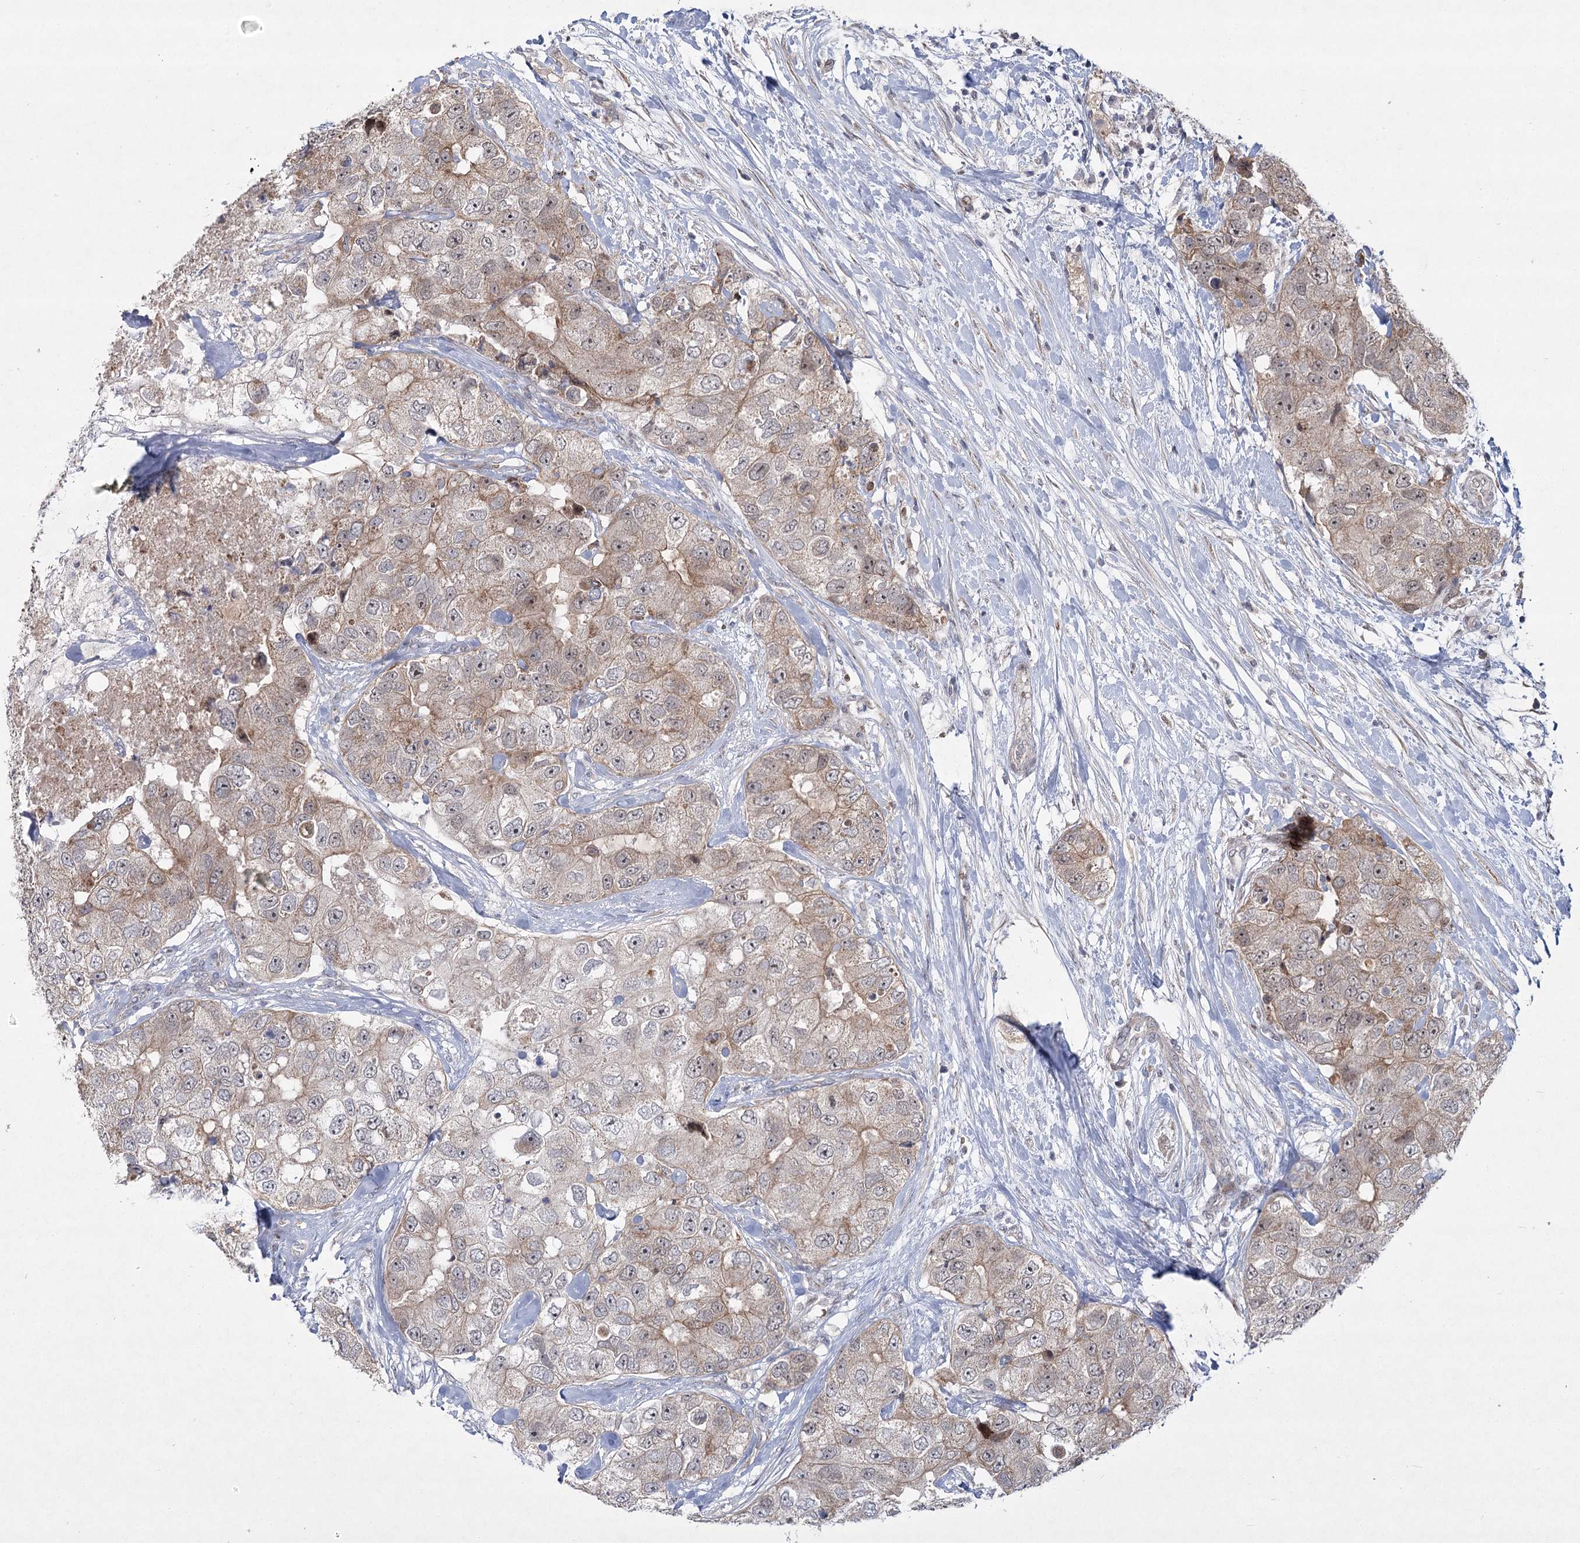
{"staining": {"intensity": "weak", "quantity": ">75%", "location": "cytoplasmic/membranous"}, "tissue": "breast cancer", "cell_type": "Tumor cells", "image_type": "cancer", "snomed": [{"axis": "morphology", "description": "Duct carcinoma"}, {"axis": "topography", "description": "Breast"}], "caption": "Immunohistochemistry (IHC) histopathology image of neoplastic tissue: breast invasive ductal carcinoma stained using immunohistochemistry reveals low levels of weak protein expression localized specifically in the cytoplasmic/membranous of tumor cells, appearing as a cytoplasmic/membranous brown color.", "gene": "NSMCE4A", "patient": {"sex": "female", "age": 62}}